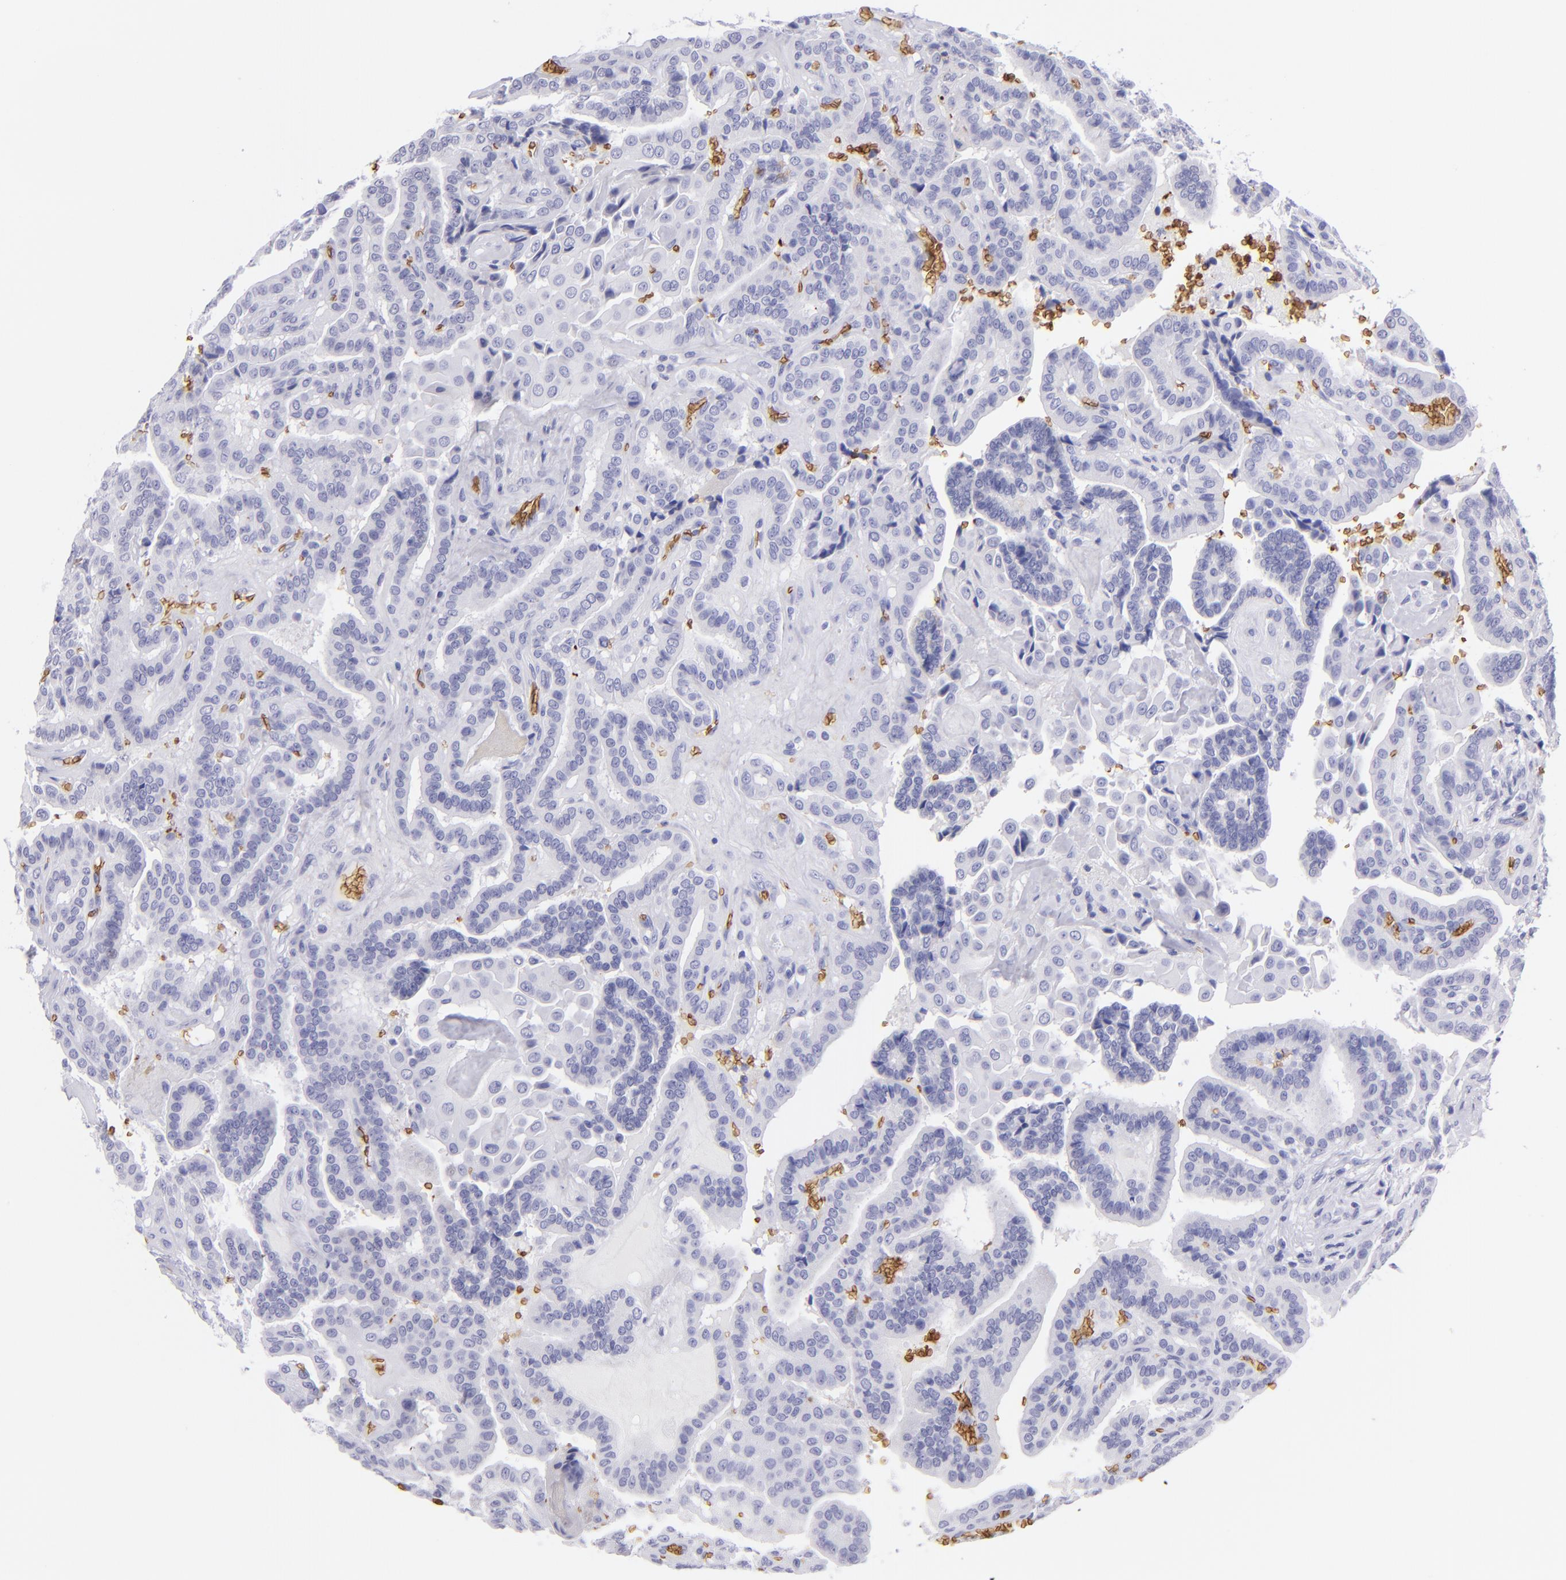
{"staining": {"intensity": "negative", "quantity": "none", "location": "none"}, "tissue": "thyroid cancer", "cell_type": "Tumor cells", "image_type": "cancer", "snomed": [{"axis": "morphology", "description": "Papillary adenocarcinoma, NOS"}, {"axis": "topography", "description": "Thyroid gland"}], "caption": "Immunohistochemistry (IHC) image of human thyroid papillary adenocarcinoma stained for a protein (brown), which demonstrates no staining in tumor cells.", "gene": "GYPA", "patient": {"sex": "male", "age": 87}}